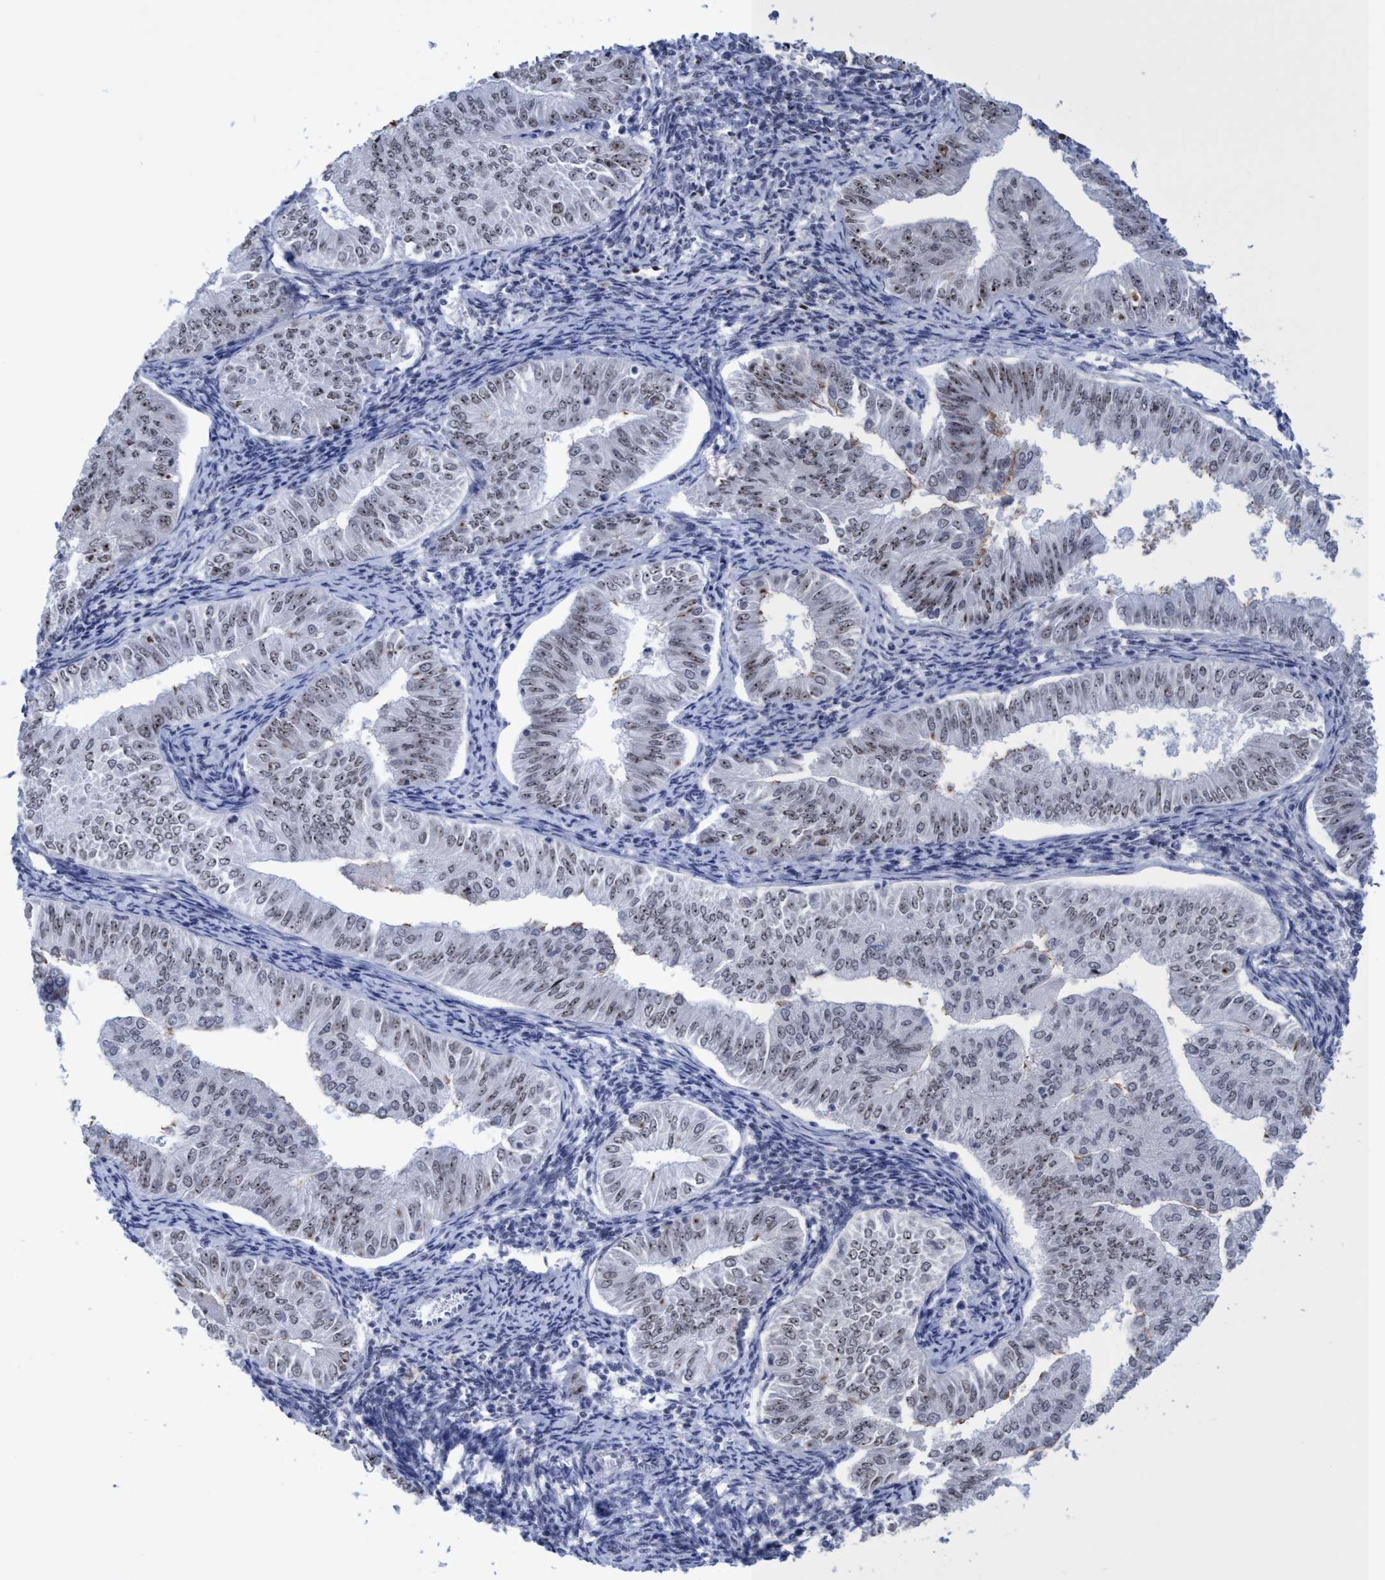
{"staining": {"intensity": "moderate", "quantity": "25%-75%", "location": "nuclear"}, "tissue": "endometrial cancer", "cell_type": "Tumor cells", "image_type": "cancer", "snomed": [{"axis": "morphology", "description": "Normal tissue, NOS"}, {"axis": "morphology", "description": "Adenocarcinoma, NOS"}, {"axis": "topography", "description": "Endometrium"}], "caption": "Brown immunohistochemical staining in human endometrial adenocarcinoma demonstrates moderate nuclear expression in approximately 25%-75% of tumor cells.", "gene": "EFCAB10", "patient": {"sex": "female", "age": 53}}